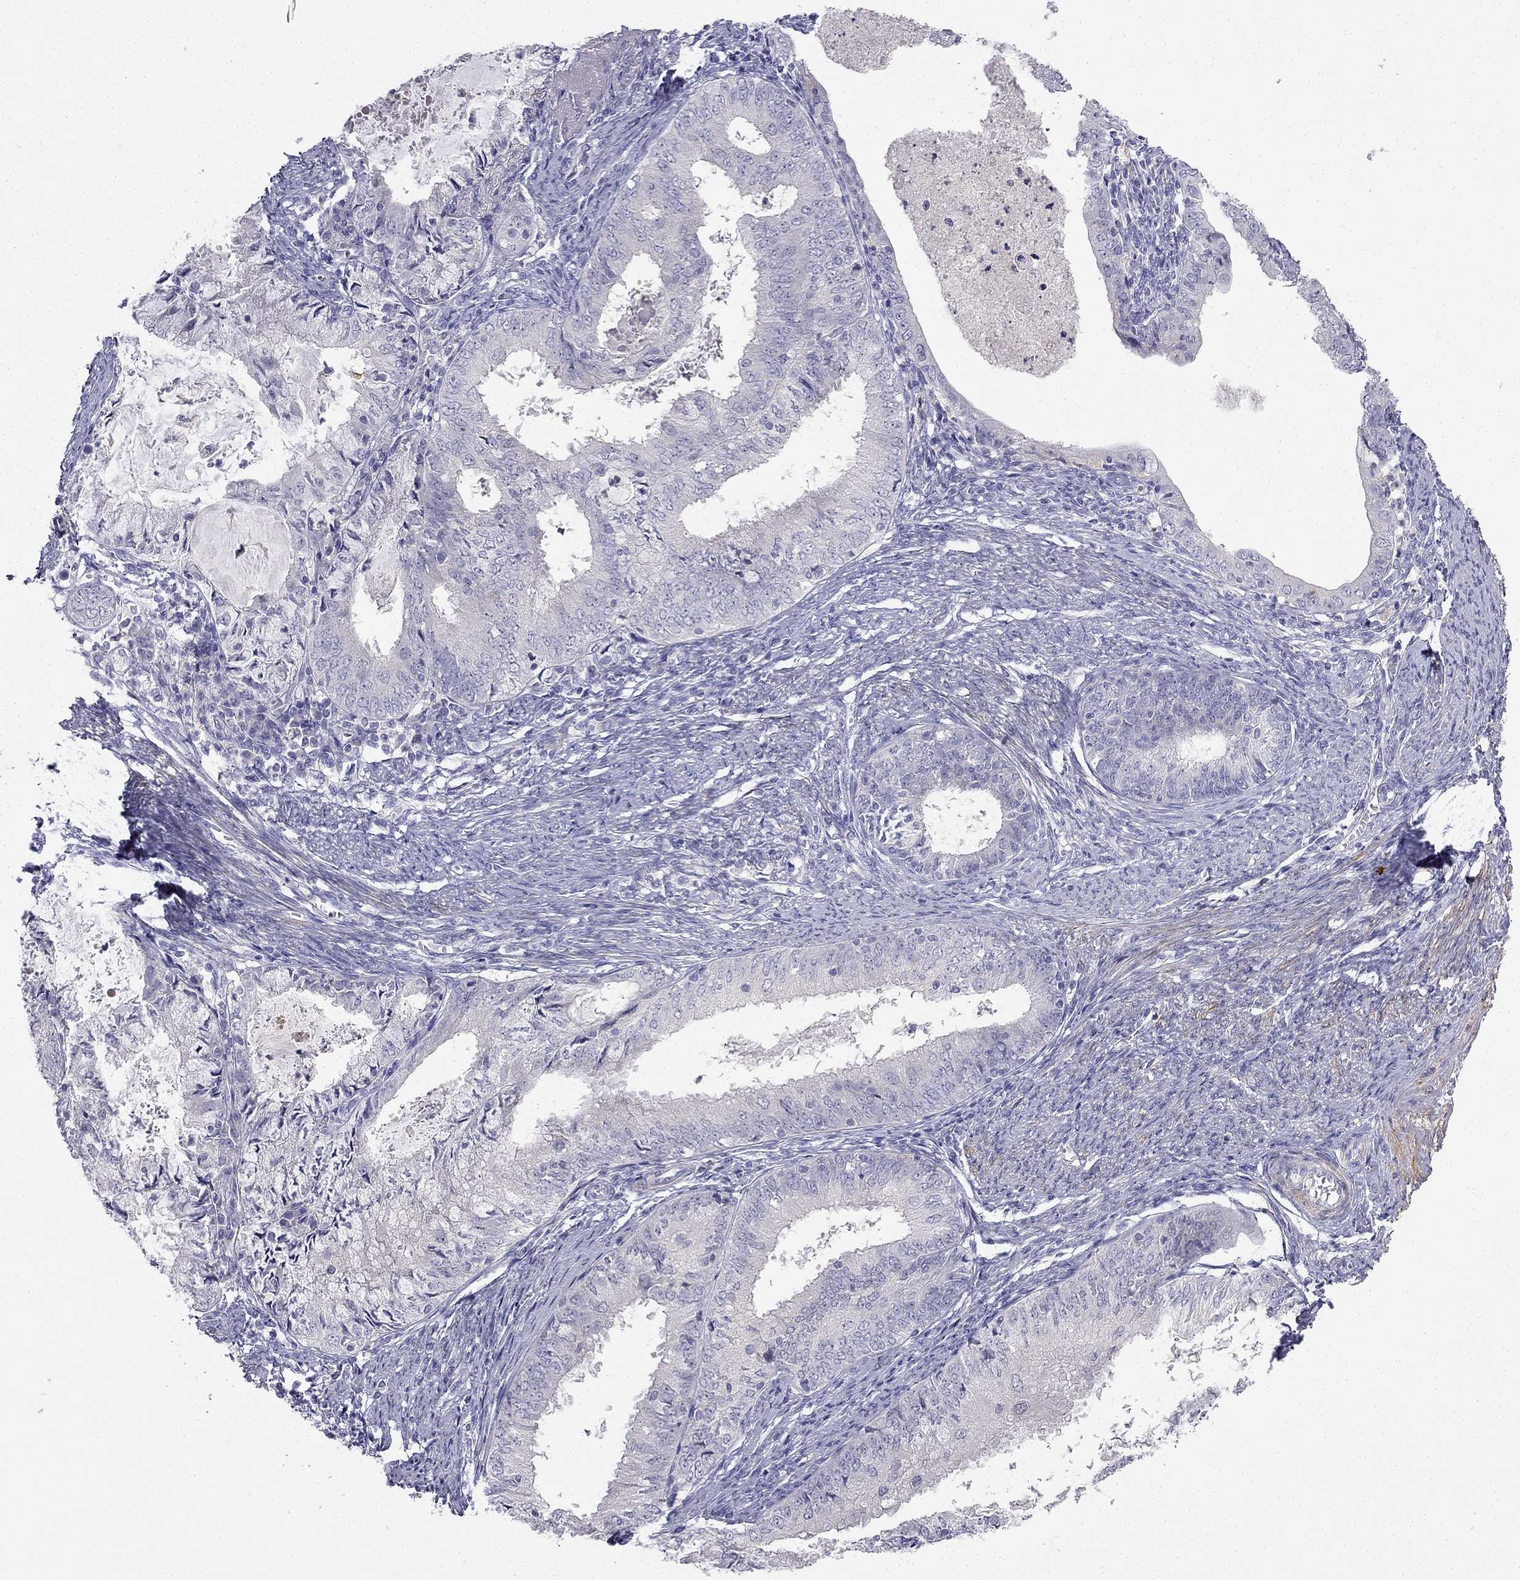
{"staining": {"intensity": "negative", "quantity": "none", "location": "none"}, "tissue": "endometrial cancer", "cell_type": "Tumor cells", "image_type": "cancer", "snomed": [{"axis": "morphology", "description": "Adenocarcinoma, NOS"}, {"axis": "topography", "description": "Endometrium"}], "caption": "IHC histopathology image of endometrial cancer (adenocarcinoma) stained for a protein (brown), which demonstrates no staining in tumor cells.", "gene": "C16orf89", "patient": {"sex": "female", "age": 57}}